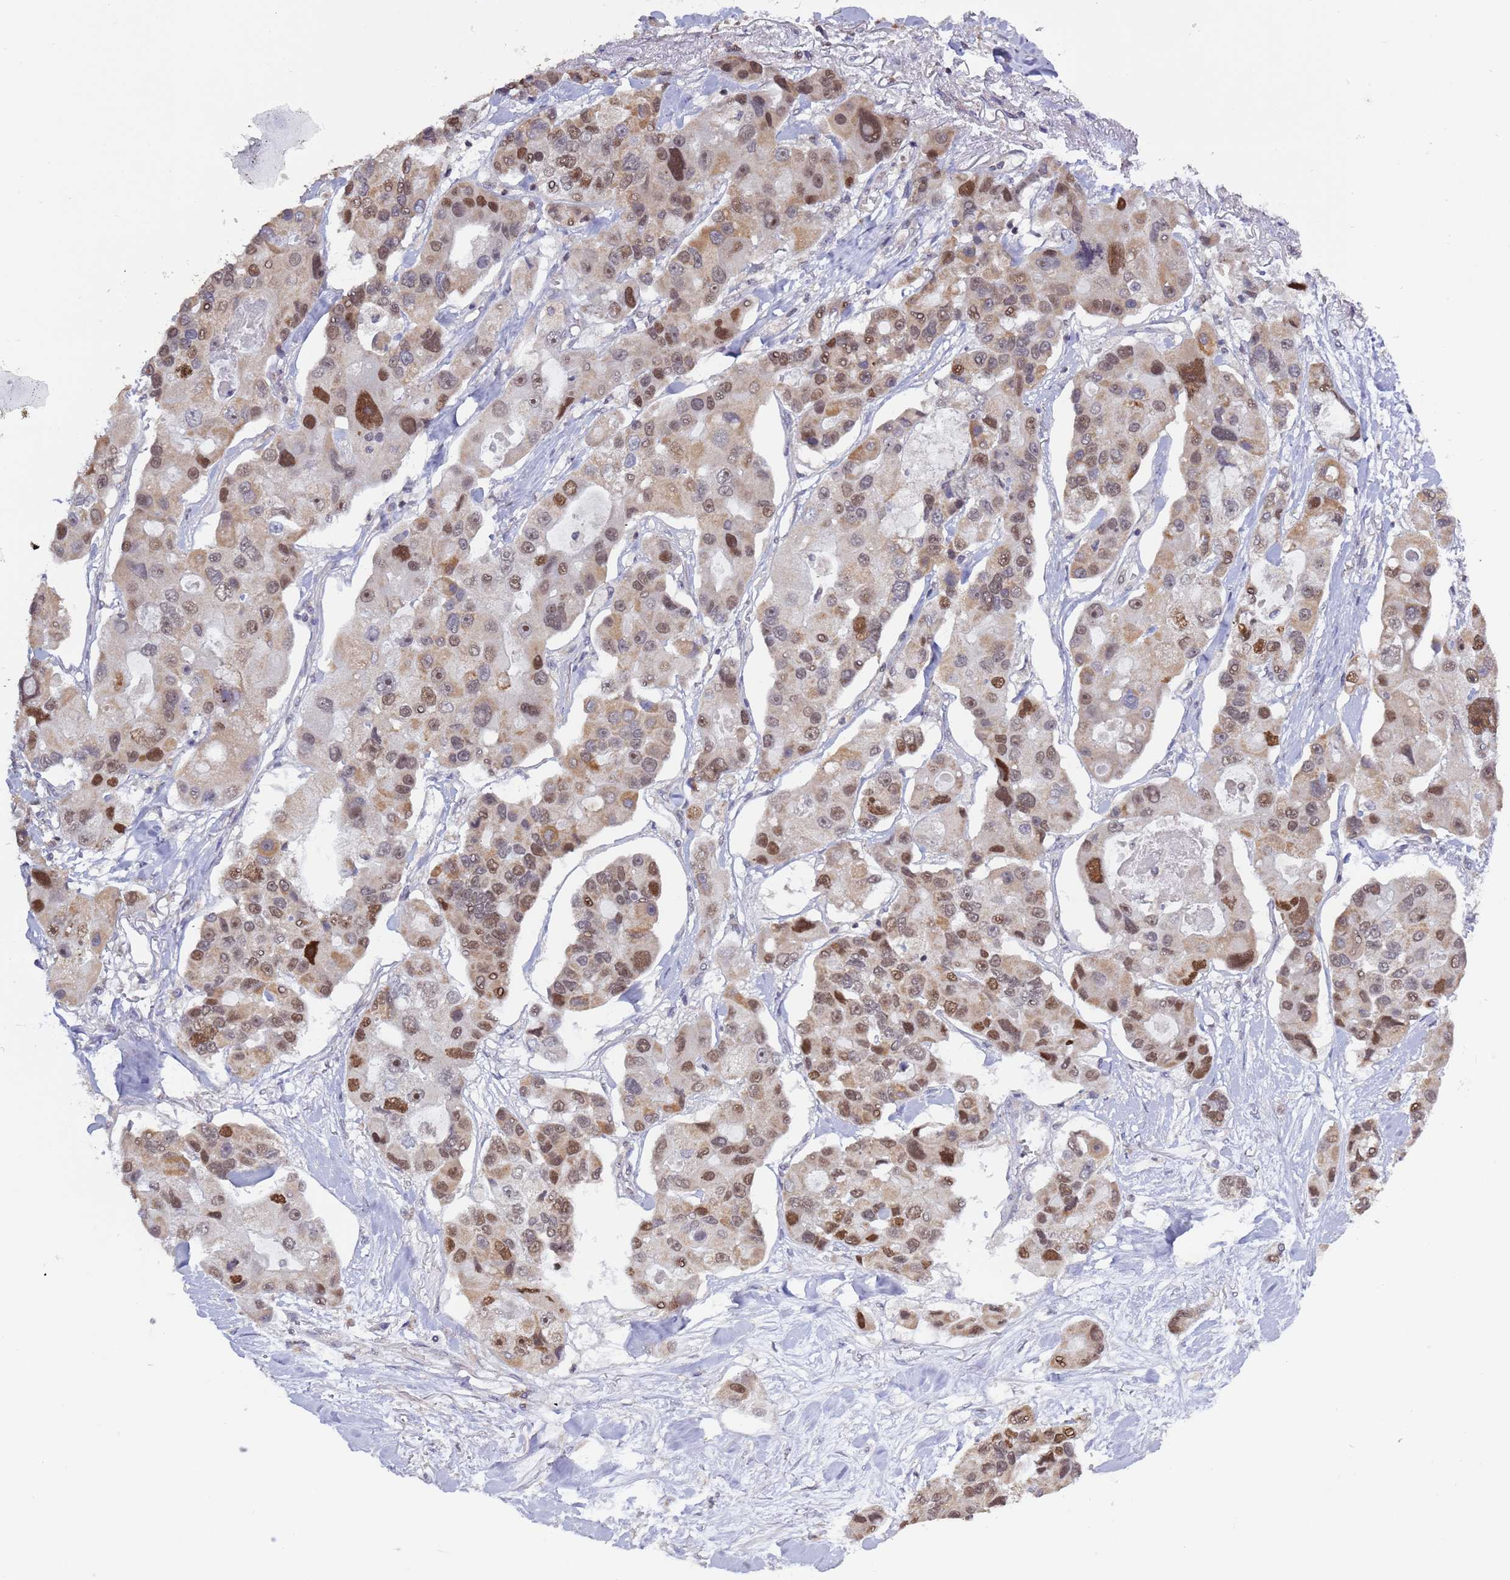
{"staining": {"intensity": "moderate", "quantity": ">75%", "location": "nuclear"}, "tissue": "lung cancer", "cell_type": "Tumor cells", "image_type": "cancer", "snomed": [{"axis": "morphology", "description": "Adenocarcinoma, NOS"}, {"axis": "topography", "description": "Lung"}], "caption": "Brown immunohistochemical staining in human lung cancer exhibits moderate nuclear positivity in approximately >75% of tumor cells.", "gene": "RCOR2", "patient": {"sex": "female", "age": 54}}